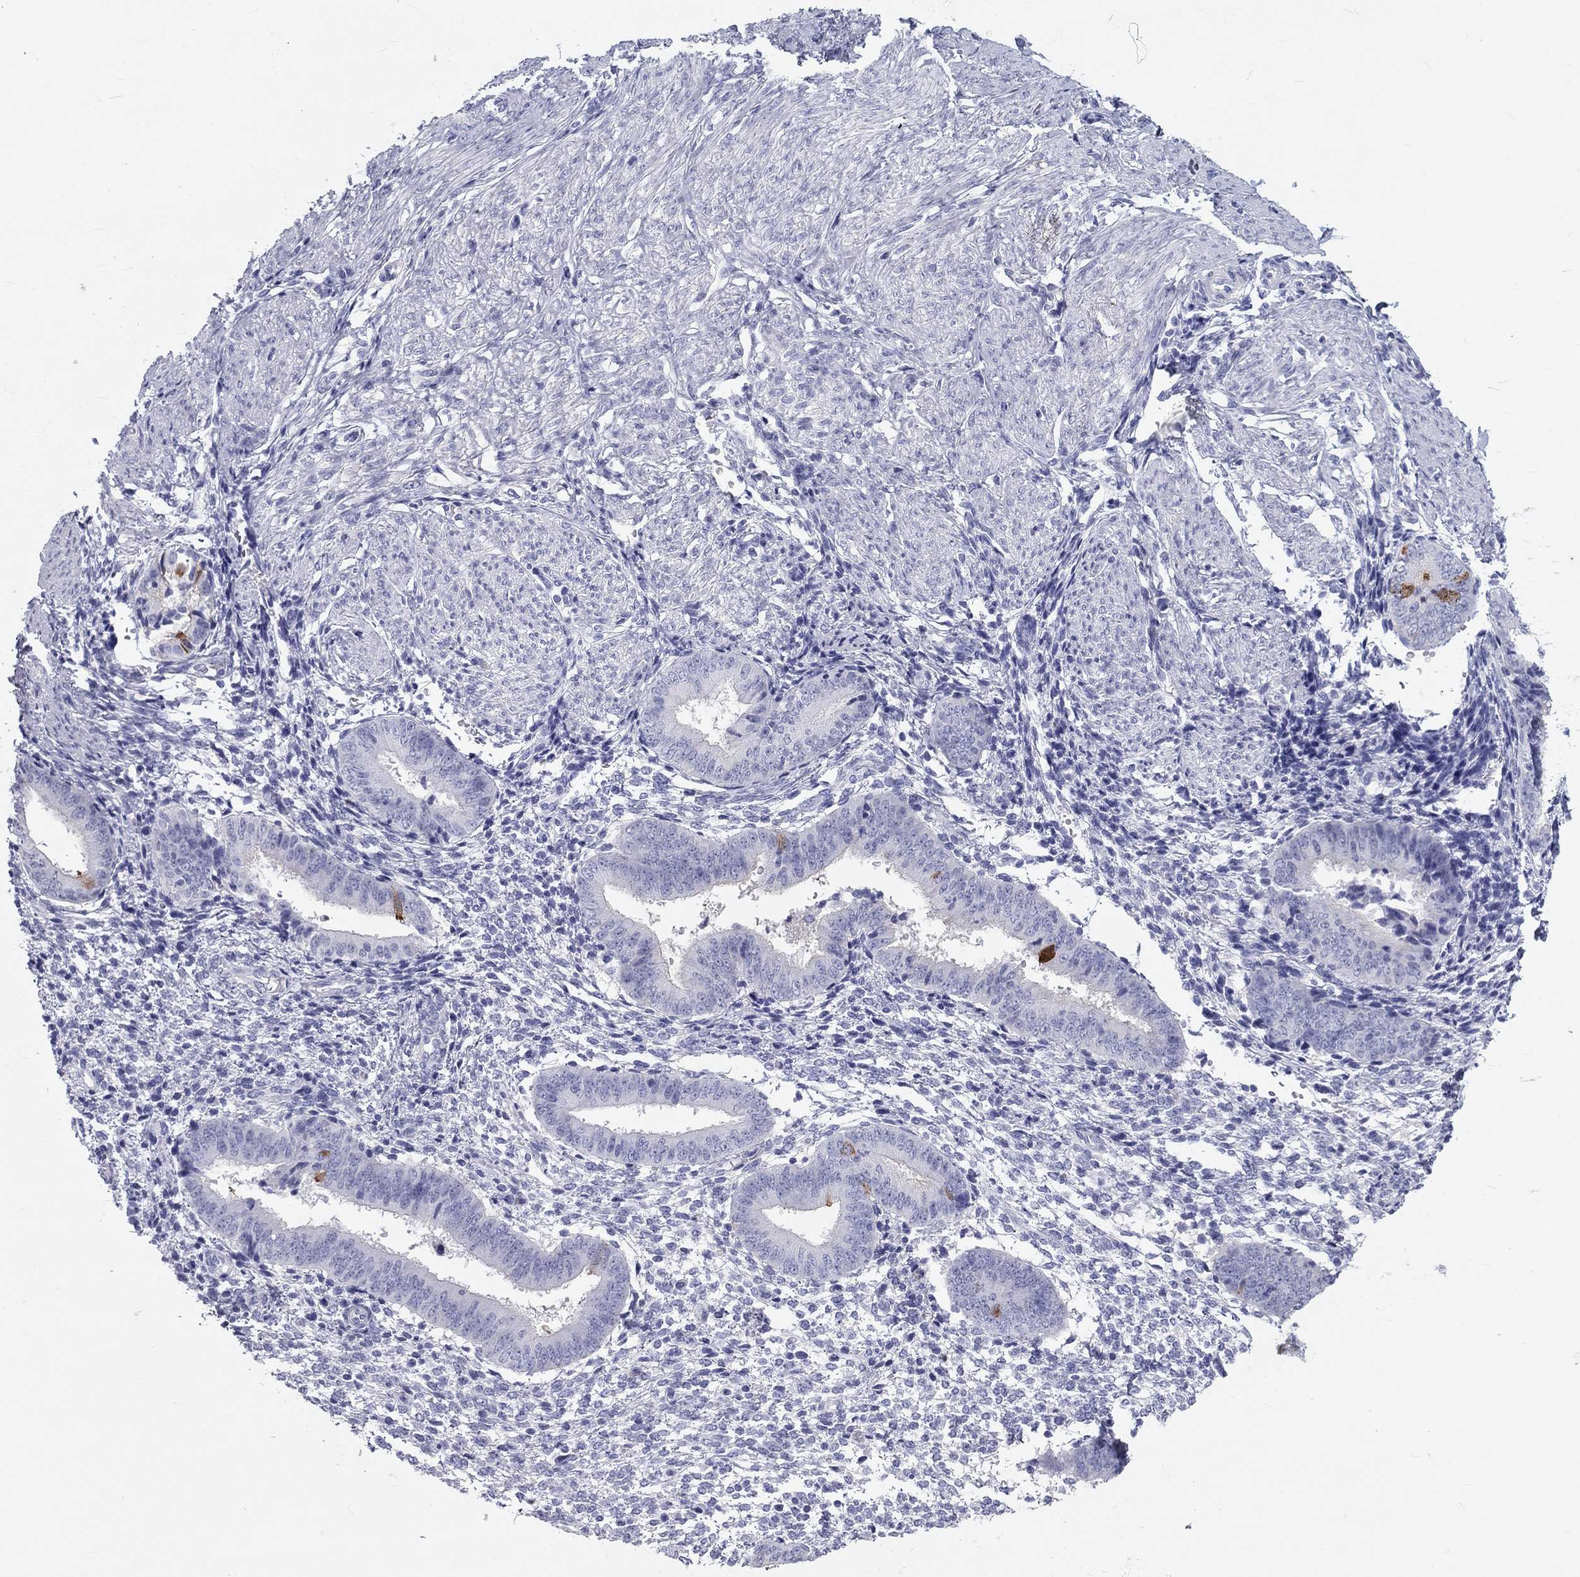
{"staining": {"intensity": "negative", "quantity": "none", "location": "none"}, "tissue": "endometrium", "cell_type": "Cells in endometrial stroma", "image_type": "normal", "snomed": [{"axis": "morphology", "description": "Normal tissue, NOS"}, {"axis": "topography", "description": "Endometrium"}], "caption": "Cells in endometrial stroma show no significant staining in unremarkable endometrium. The staining is performed using DAB brown chromogen with nuclei counter-stained in using hematoxylin.", "gene": "DNALI1", "patient": {"sex": "female", "age": 47}}